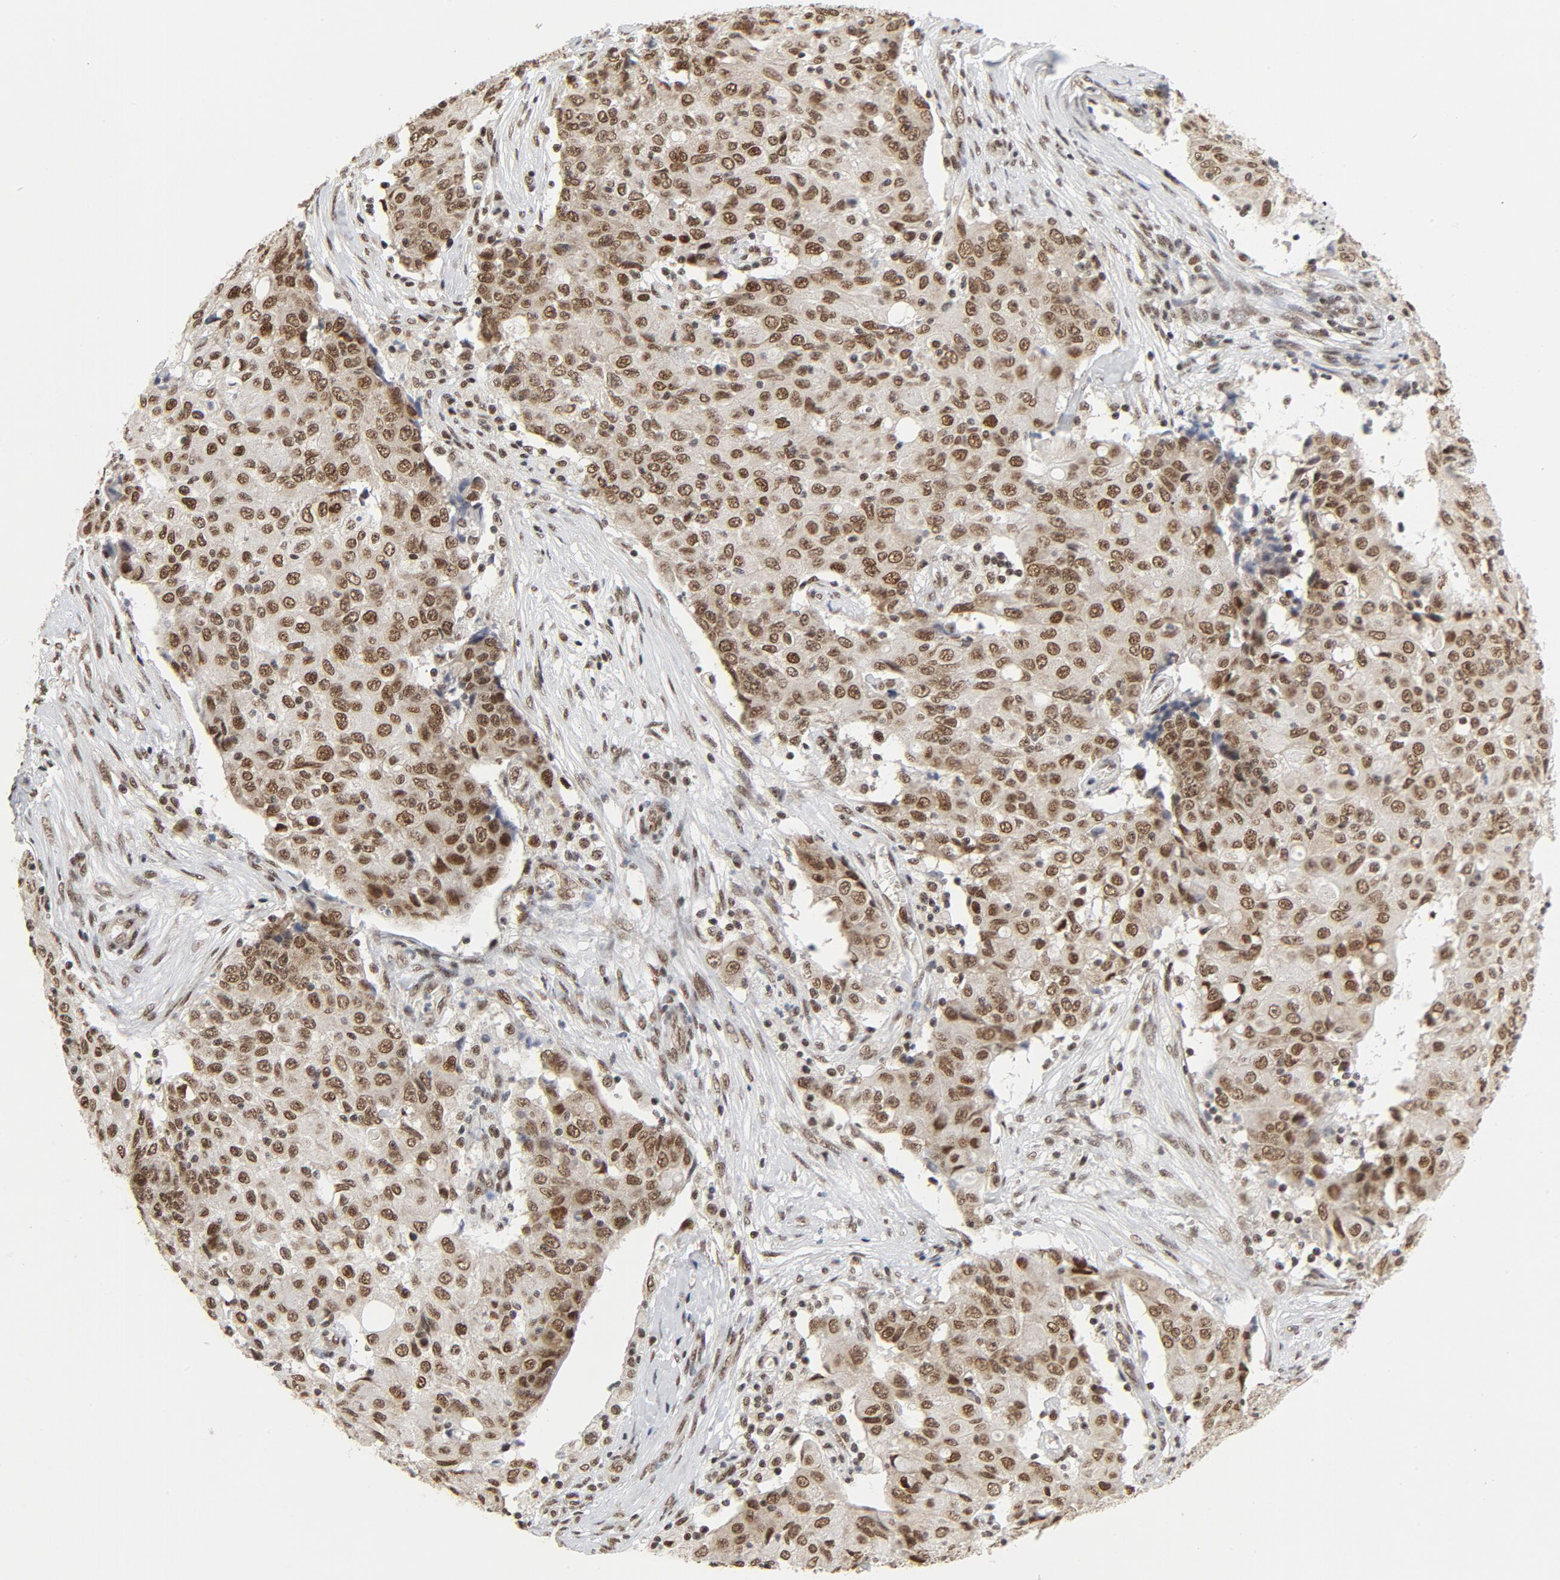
{"staining": {"intensity": "strong", "quantity": ">75%", "location": "nuclear"}, "tissue": "ovarian cancer", "cell_type": "Tumor cells", "image_type": "cancer", "snomed": [{"axis": "morphology", "description": "Carcinoma, endometroid"}, {"axis": "topography", "description": "Ovary"}], "caption": "Human ovarian cancer (endometroid carcinoma) stained for a protein (brown) shows strong nuclear positive expression in about >75% of tumor cells.", "gene": "ERCC1", "patient": {"sex": "female", "age": 42}}